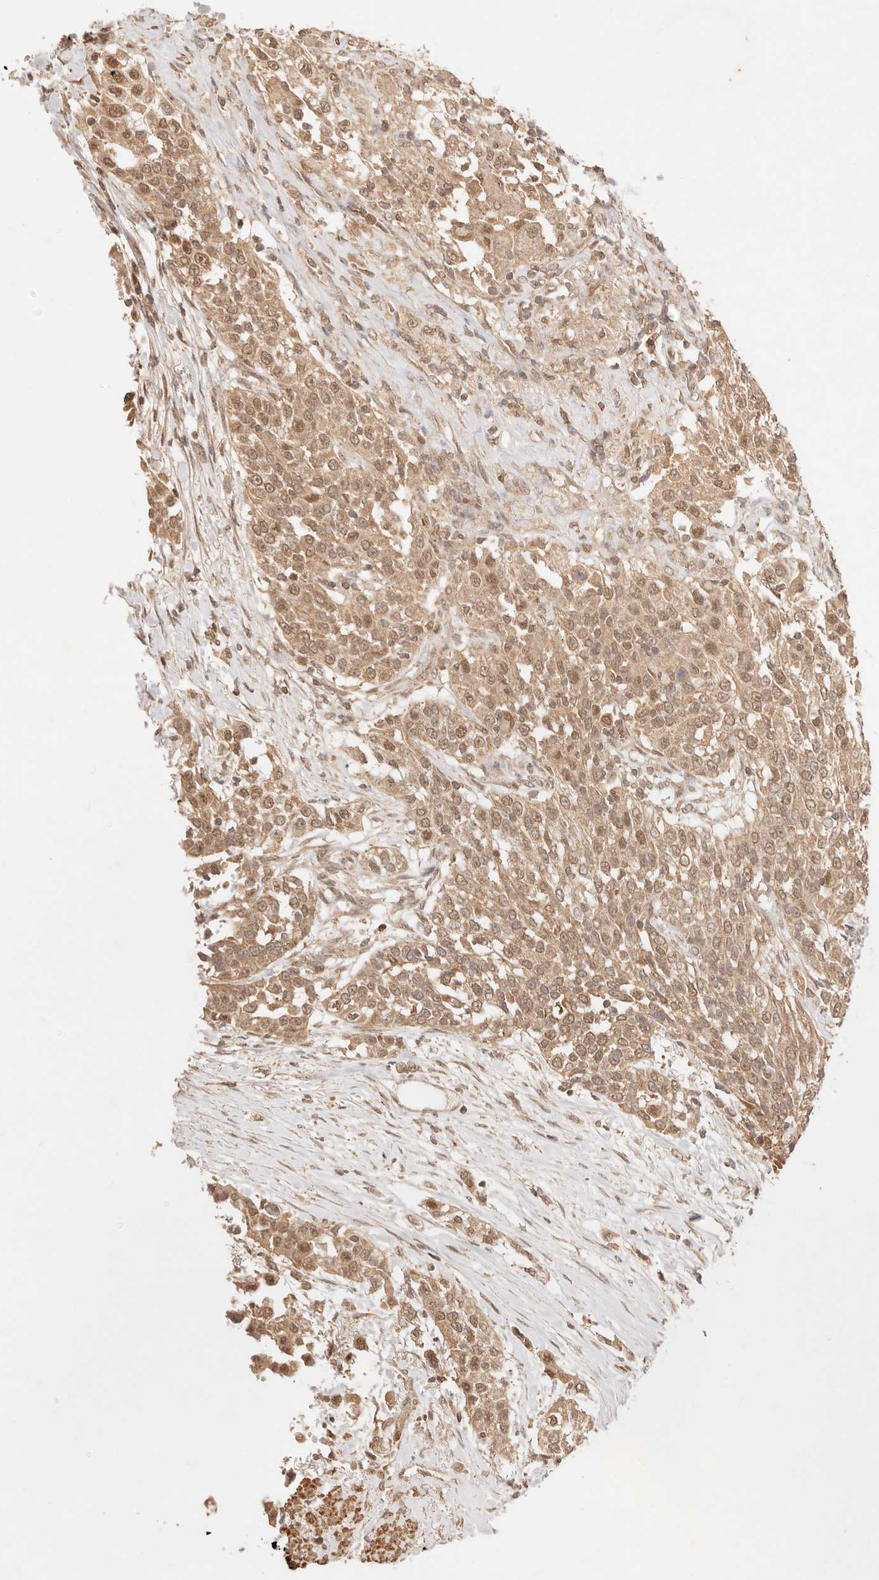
{"staining": {"intensity": "moderate", "quantity": ">75%", "location": "cytoplasmic/membranous,nuclear"}, "tissue": "urothelial cancer", "cell_type": "Tumor cells", "image_type": "cancer", "snomed": [{"axis": "morphology", "description": "Urothelial carcinoma, High grade"}, {"axis": "topography", "description": "Urinary bladder"}], "caption": "Moderate cytoplasmic/membranous and nuclear expression is present in approximately >75% of tumor cells in high-grade urothelial carcinoma.", "gene": "TRIM11", "patient": {"sex": "female", "age": 80}}